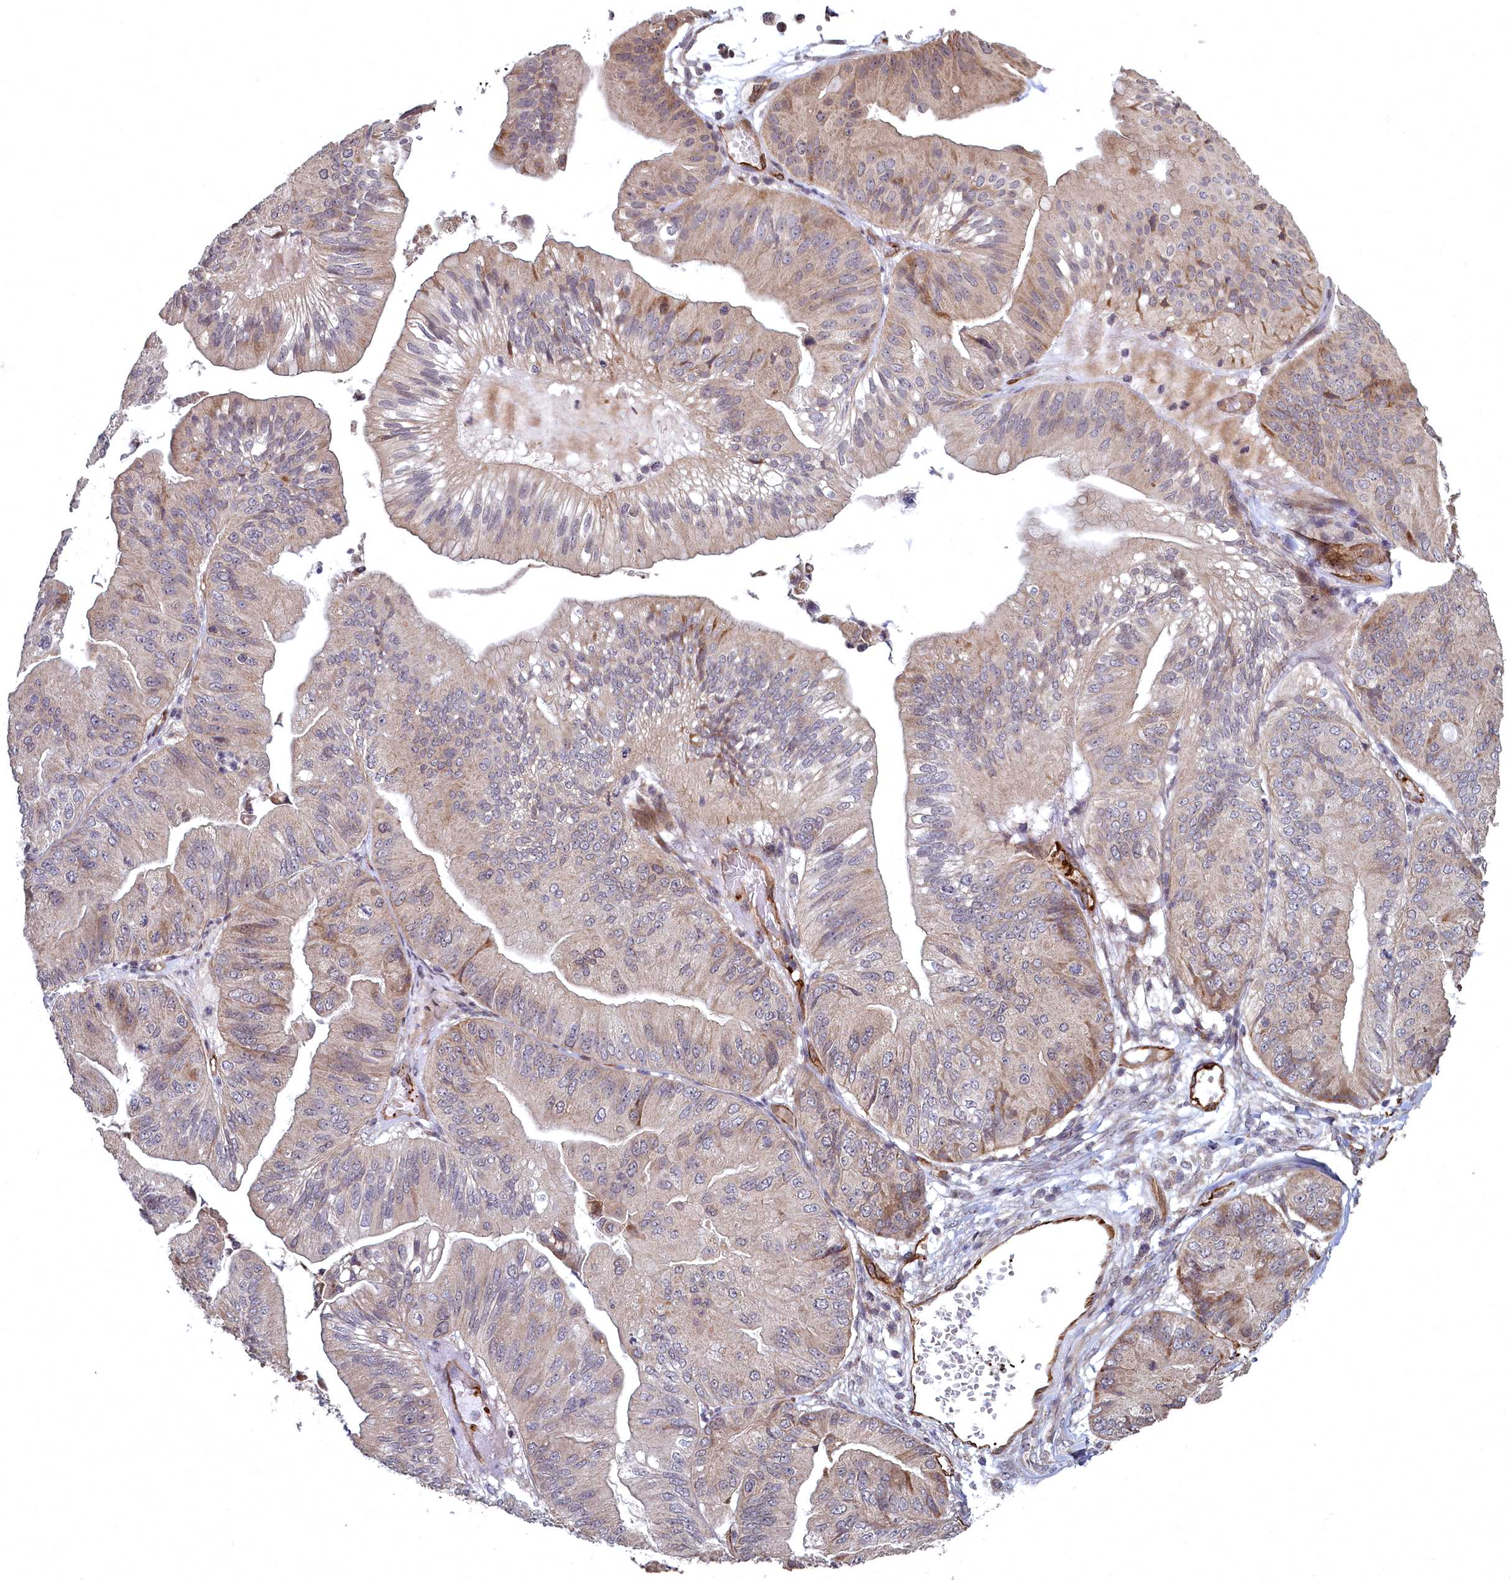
{"staining": {"intensity": "moderate", "quantity": "25%-75%", "location": "cytoplasmic/membranous"}, "tissue": "ovarian cancer", "cell_type": "Tumor cells", "image_type": "cancer", "snomed": [{"axis": "morphology", "description": "Cystadenocarcinoma, mucinous, NOS"}, {"axis": "topography", "description": "Ovary"}], "caption": "Human ovarian mucinous cystadenocarcinoma stained for a protein (brown) shows moderate cytoplasmic/membranous positive positivity in approximately 25%-75% of tumor cells.", "gene": "TSPYL4", "patient": {"sex": "female", "age": 61}}